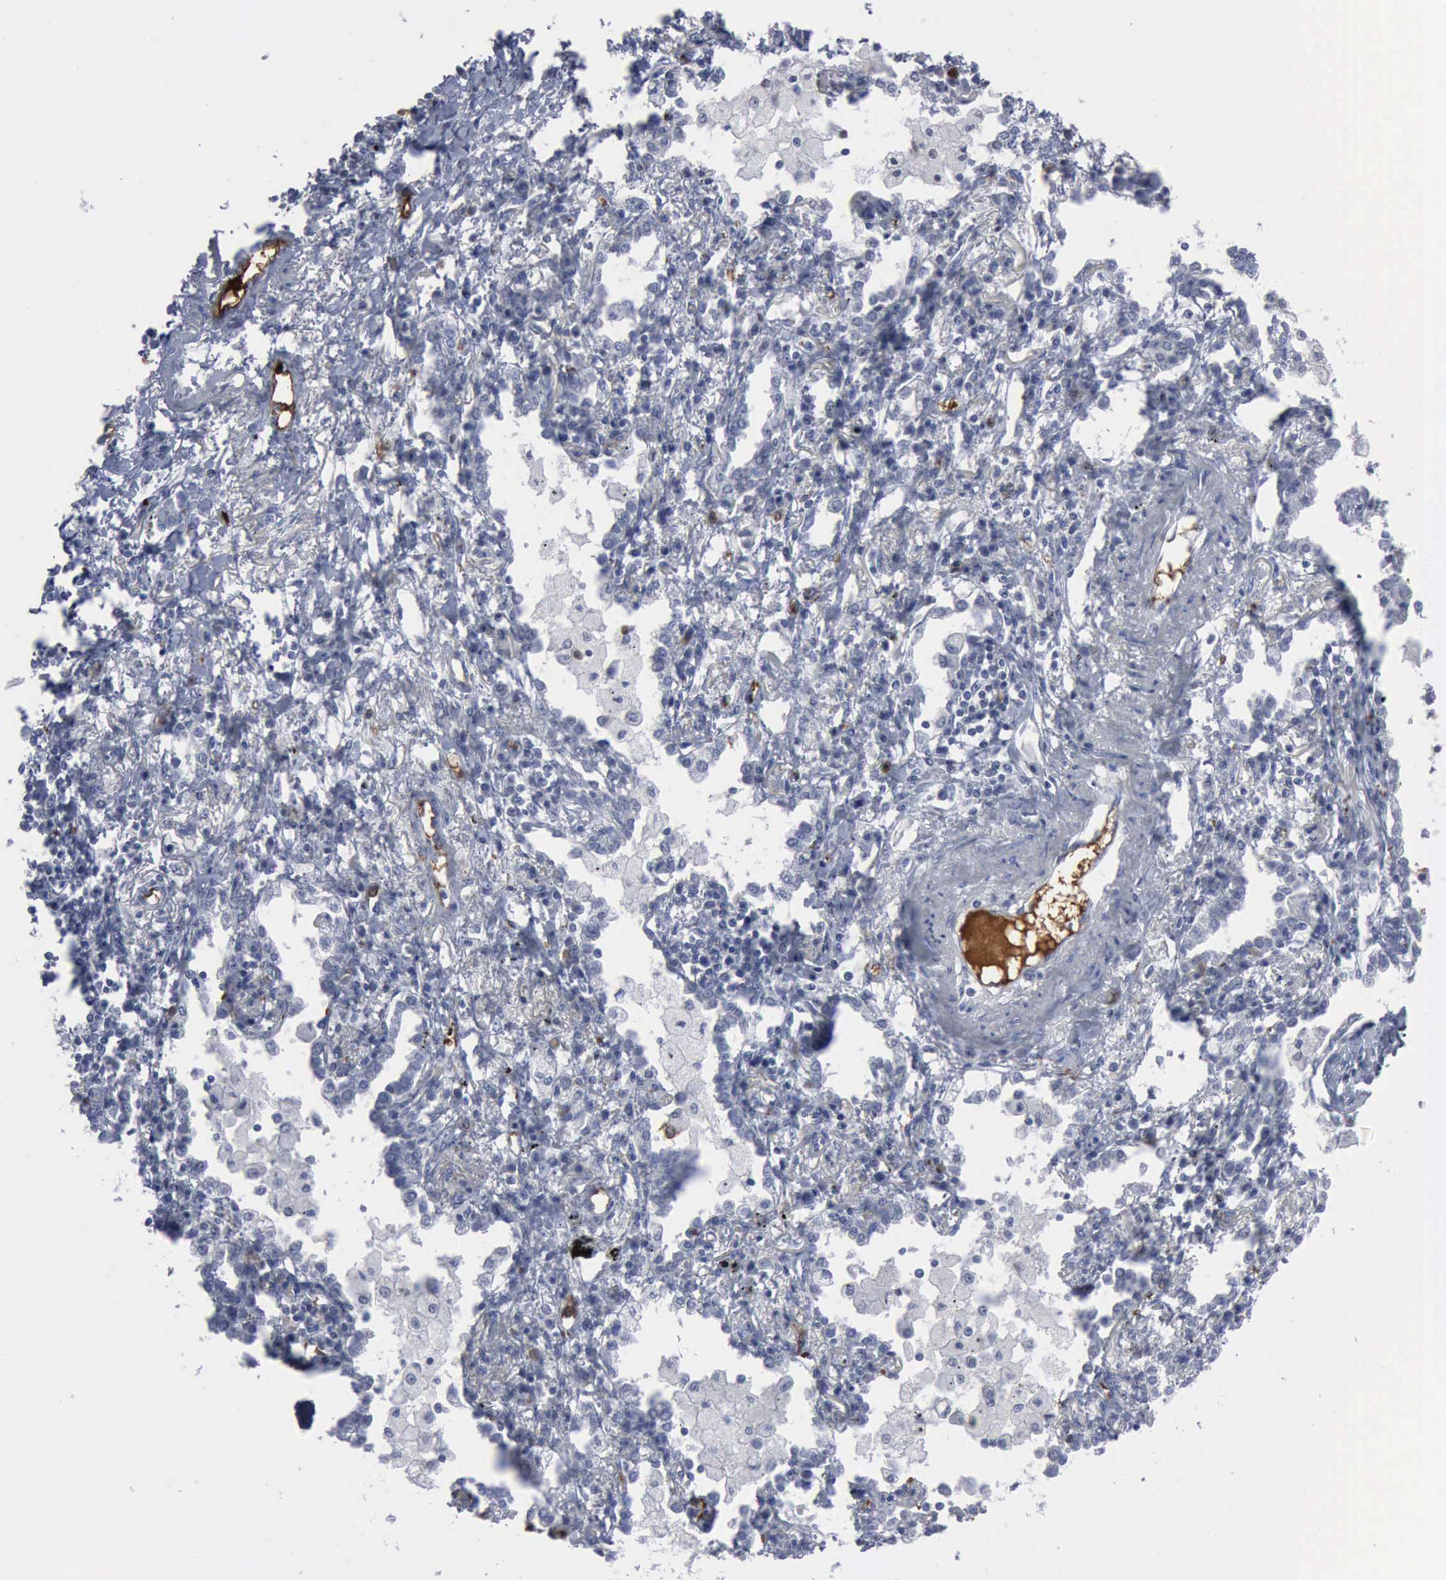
{"staining": {"intensity": "negative", "quantity": "none", "location": "none"}, "tissue": "lung cancer", "cell_type": "Tumor cells", "image_type": "cancer", "snomed": [{"axis": "morphology", "description": "Adenocarcinoma, NOS"}, {"axis": "topography", "description": "Lung"}], "caption": "Human lung cancer (adenocarcinoma) stained for a protein using immunohistochemistry (IHC) shows no expression in tumor cells.", "gene": "TGFB1", "patient": {"sex": "male", "age": 60}}